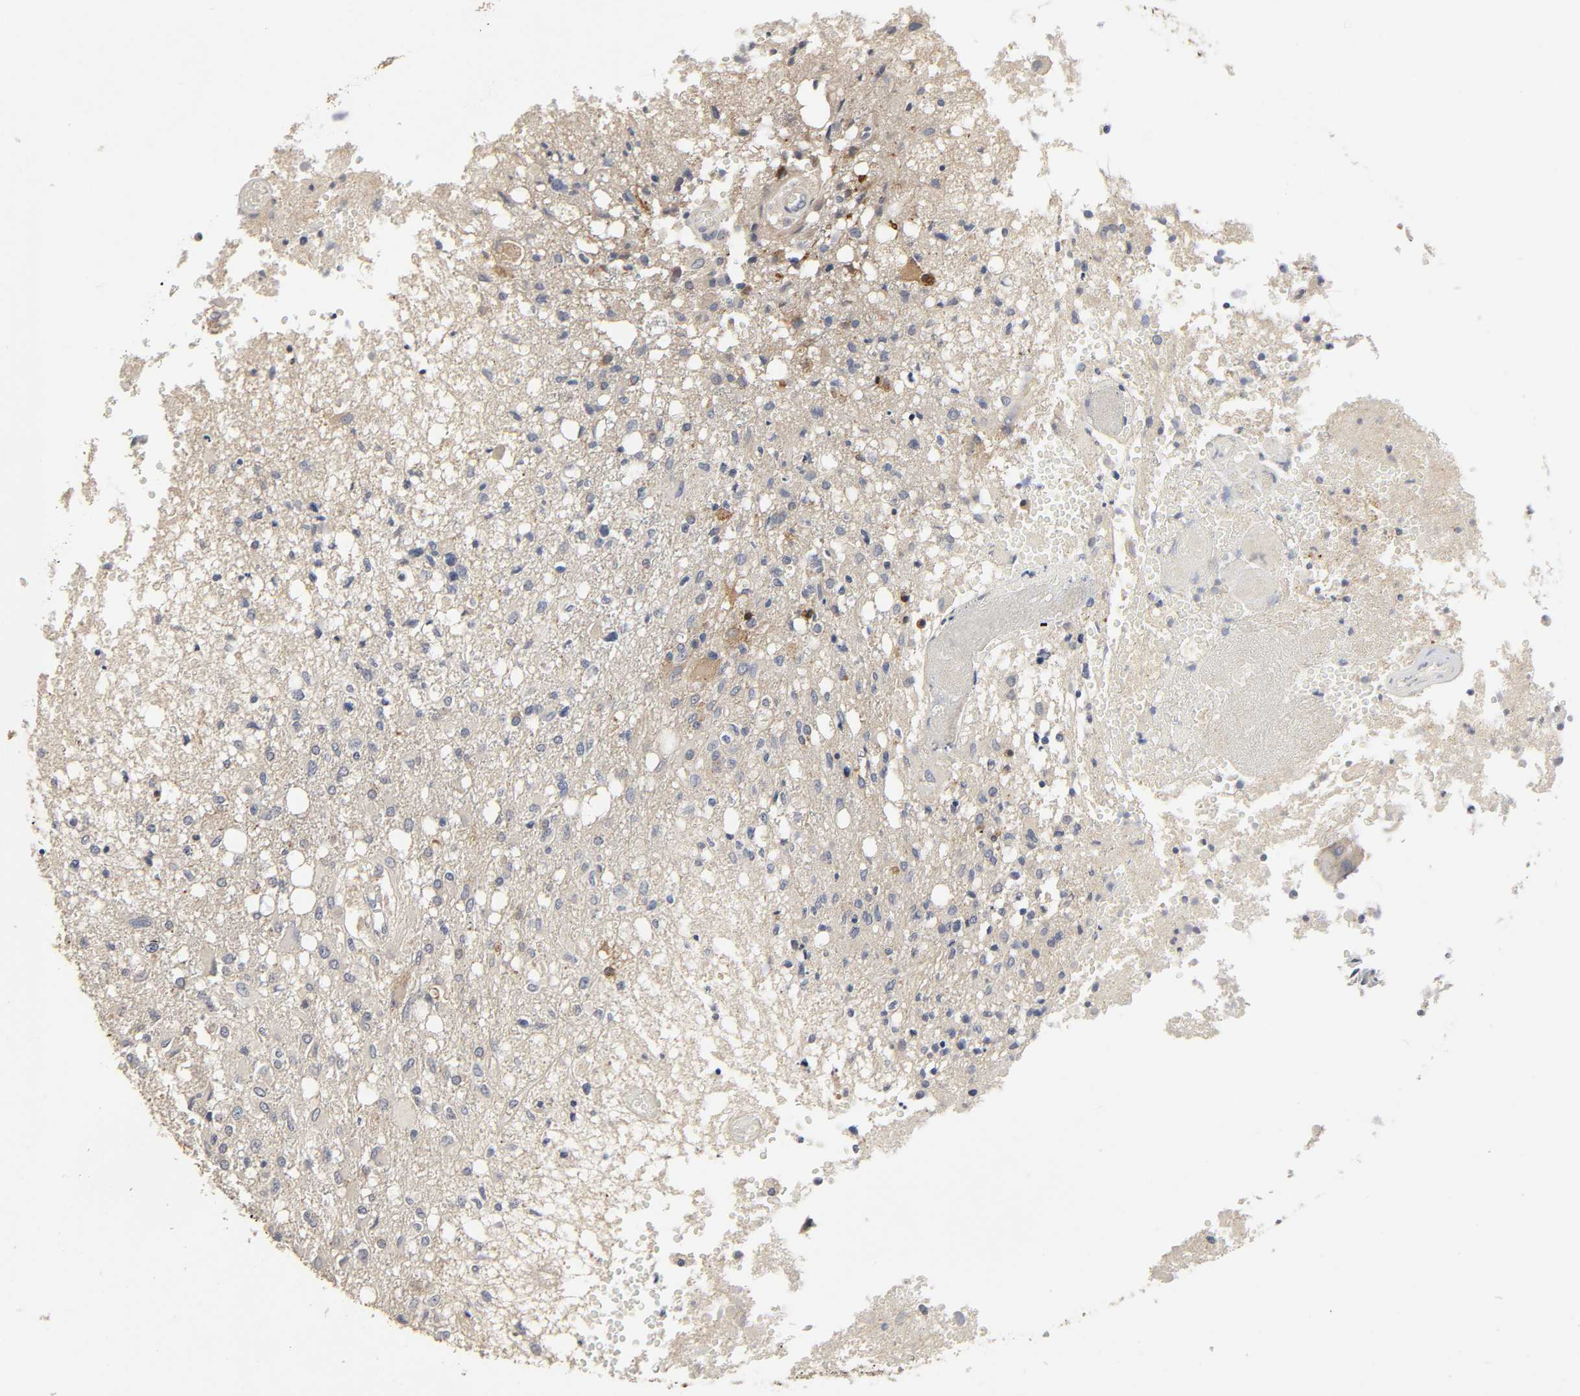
{"staining": {"intensity": "negative", "quantity": "none", "location": "none"}, "tissue": "glioma", "cell_type": "Tumor cells", "image_type": "cancer", "snomed": [{"axis": "morphology", "description": "Glioma, malignant, High grade"}, {"axis": "topography", "description": "Cerebral cortex"}], "caption": "Tumor cells show no significant protein positivity in glioma. (IHC, brightfield microscopy, high magnification).", "gene": "SLC10A2", "patient": {"sex": "male", "age": 76}}